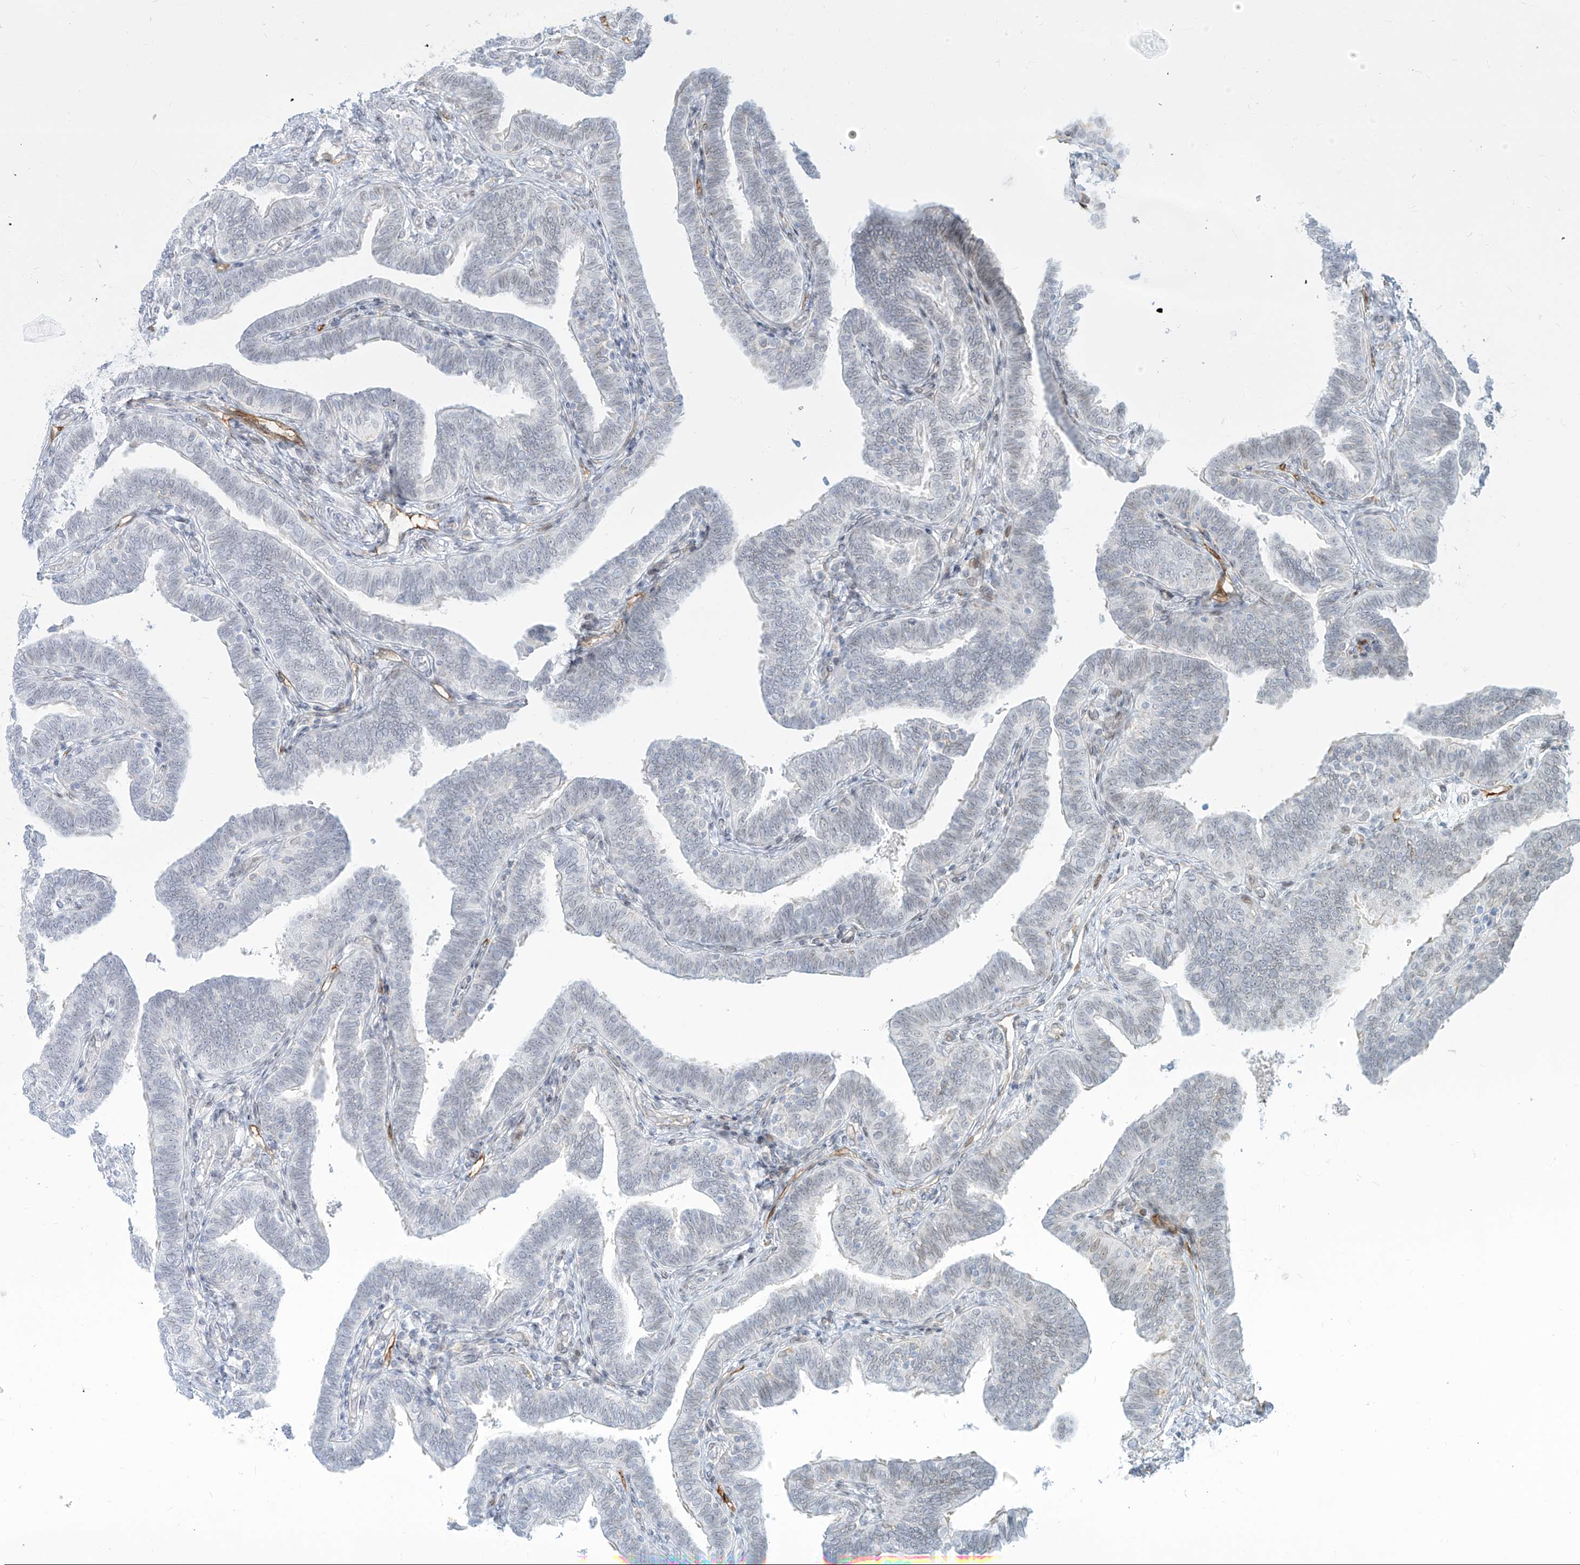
{"staining": {"intensity": "weak", "quantity": "<25%", "location": "cytoplasmic/membranous,nuclear"}, "tissue": "fallopian tube", "cell_type": "Glandular cells", "image_type": "normal", "snomed": [{"axis": "morphology", "description": "Normal tissue, NOS"}, {"axis": "topography", "description": "Fallopian tube"}], "caption": "Immunohistochemistry image of benign fallopian tube: fallopian tube stained with DAB (3,3'-diaminobenzidine) shows no significant protein positivity in glandular cells.", "gene": "NHSL1", "patient": {"sex": "female", "age": 39}}